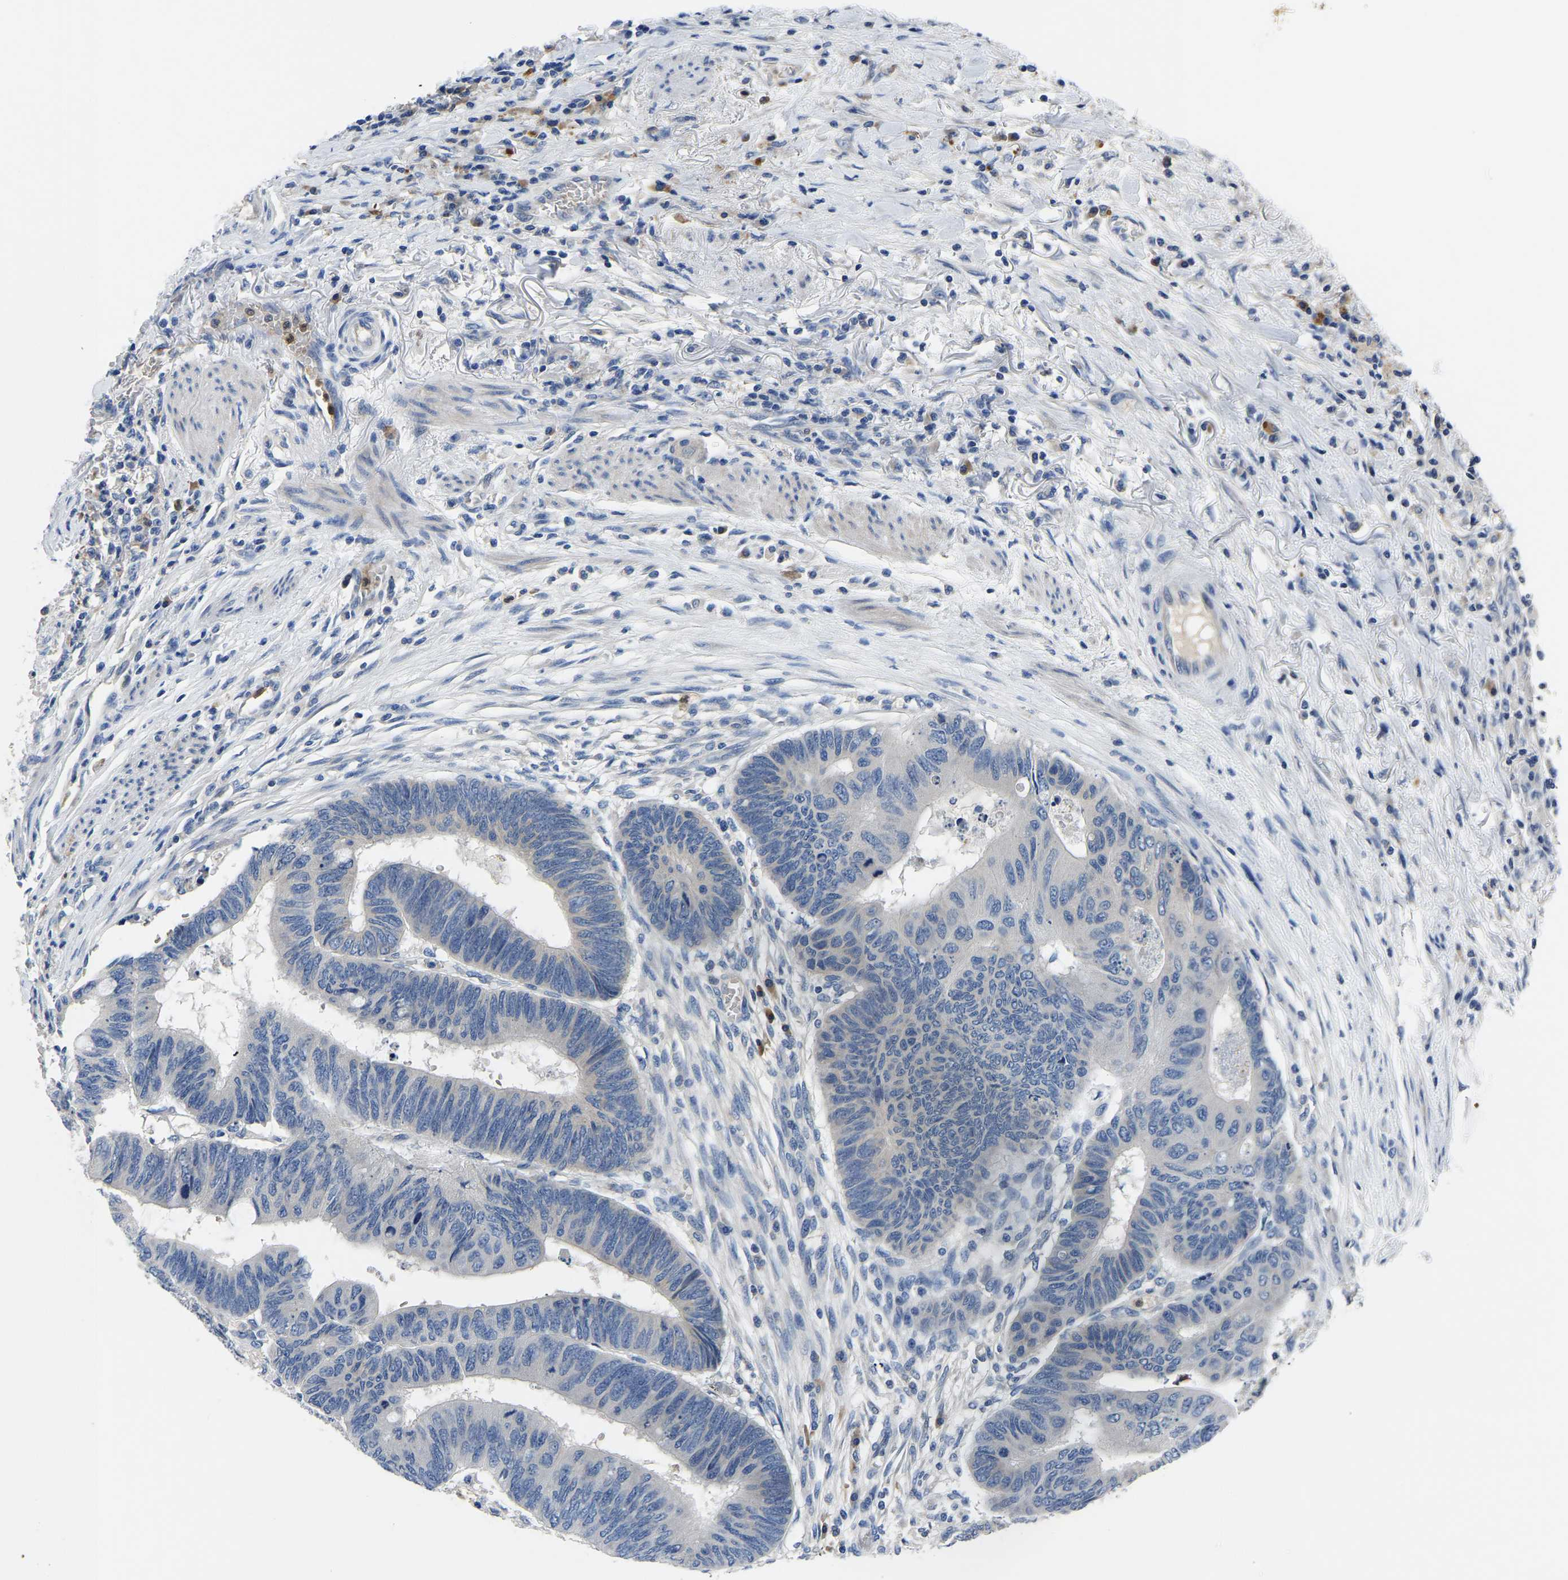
{"staining": {"intensity": "negative", "quantity": "none", "location": "none"}, "tissue": "colorectal cancer", "cell_type": "Tumor cells", "image_type": "cancer", "snomed": [{"axis": "morphology", "description": "Normal tissue, NOS"}, {"axis": "morphology", "description": "Adenocarcinoma, NOS"}, {"axis": "topography", "description": "Rectum"}, {"axis": "topography", "description": "Peripheral nerve tissue"}], "caption": "A micrograph of adenocarcinoma (colorectal) stained for a protein reveals no brown staining in tumor cells.", "gene": "TOR1B", "patient": {"sex": "male", "age": 92}}